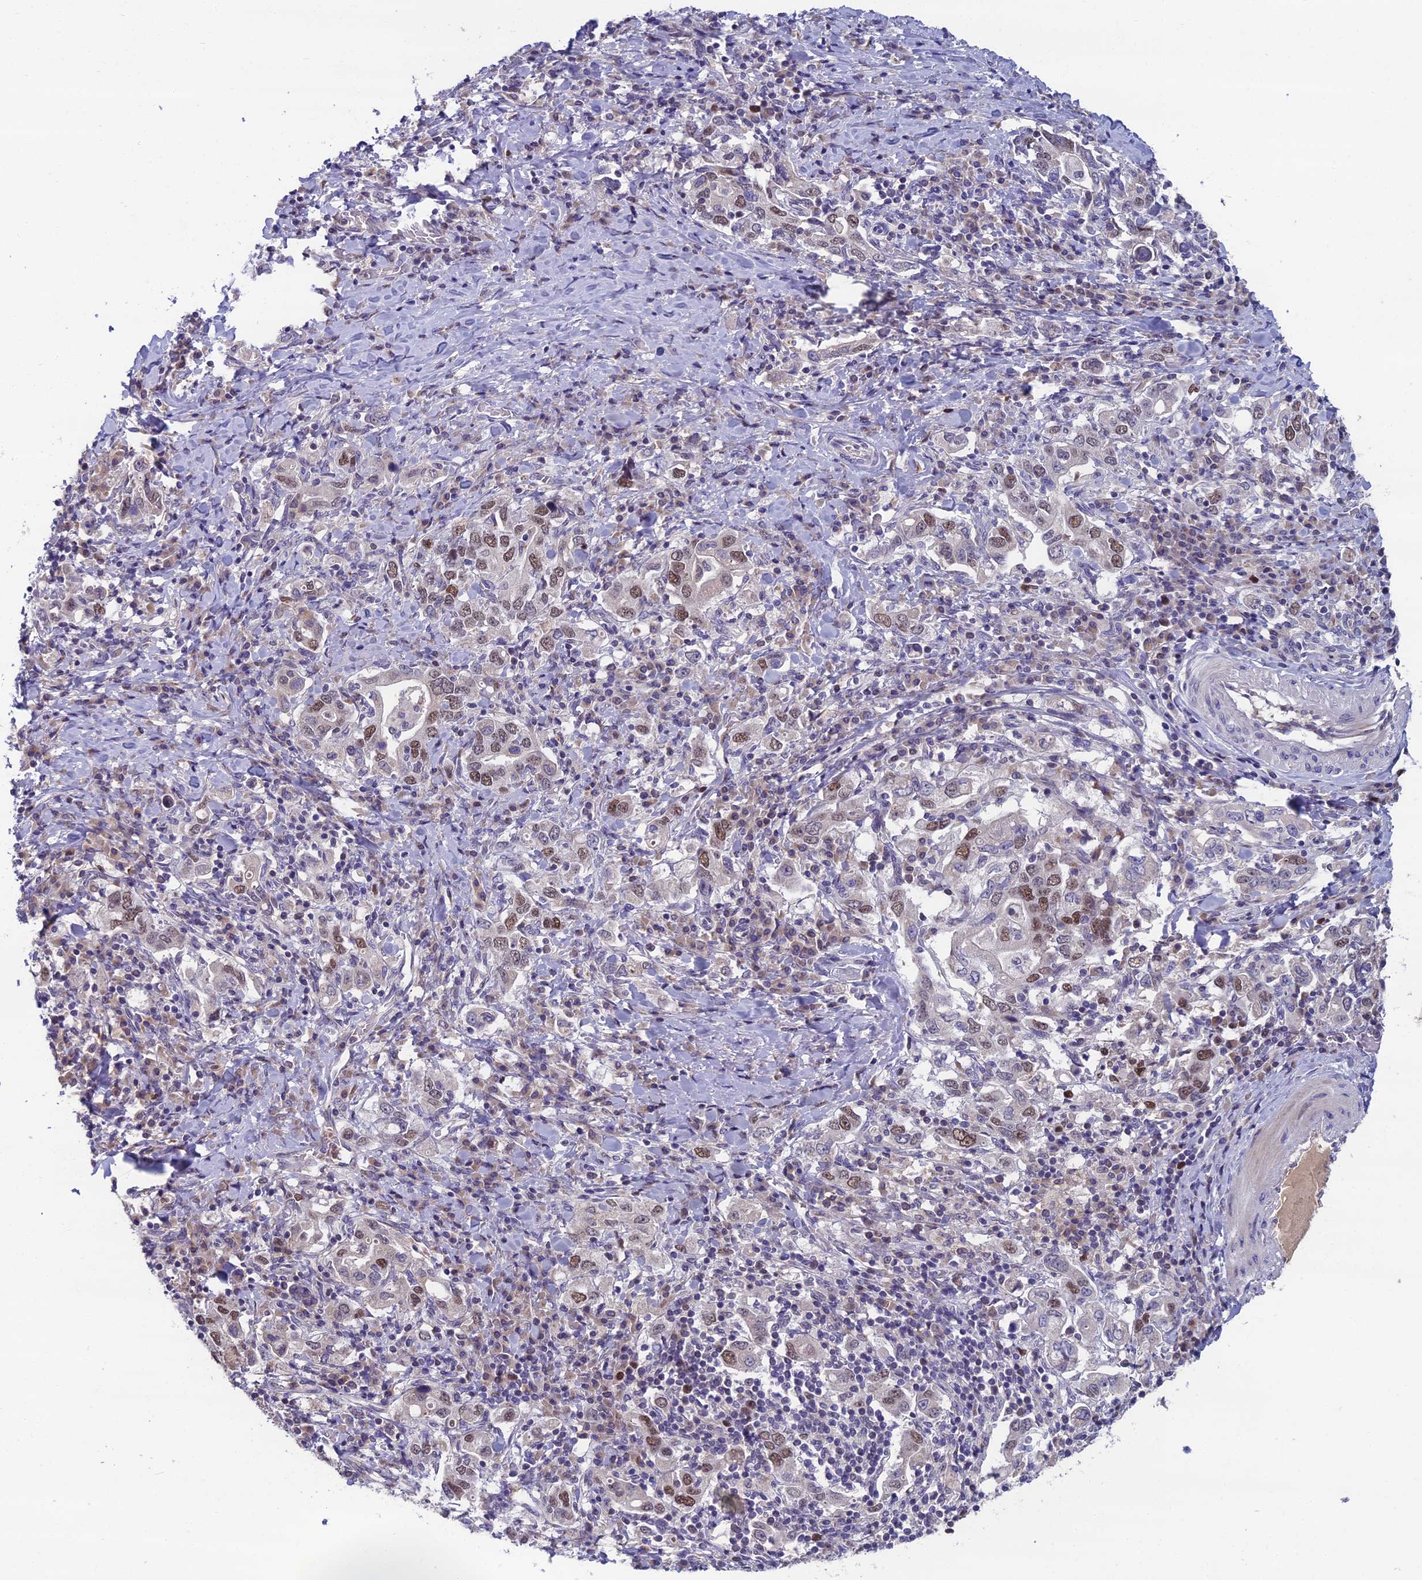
{"staining": {"intensity": "moderate", "quantity": "<25%", "location": "nuclear"}, "tissue": "stomach cancer", "cell_type": "Tumor cells", "image_type": "cancer", "snomed": [{"axis": "morphology", "description": "Adenocarcinoma, NOS"}, {"axis": "topography", "description": "Stomach, upper"}, {"axis": "topography", "description": "Stomach"}], "caption": "This micrograph demonstrates stomach adenocarcinoma stained with IHC to label a protein in brown. The nuclear of tumor cells show moderate positivity for the protein. Nuclei are counter-stained blue.", "gene": "LIG1", "patient": {"sex": "male", "age": 62}}